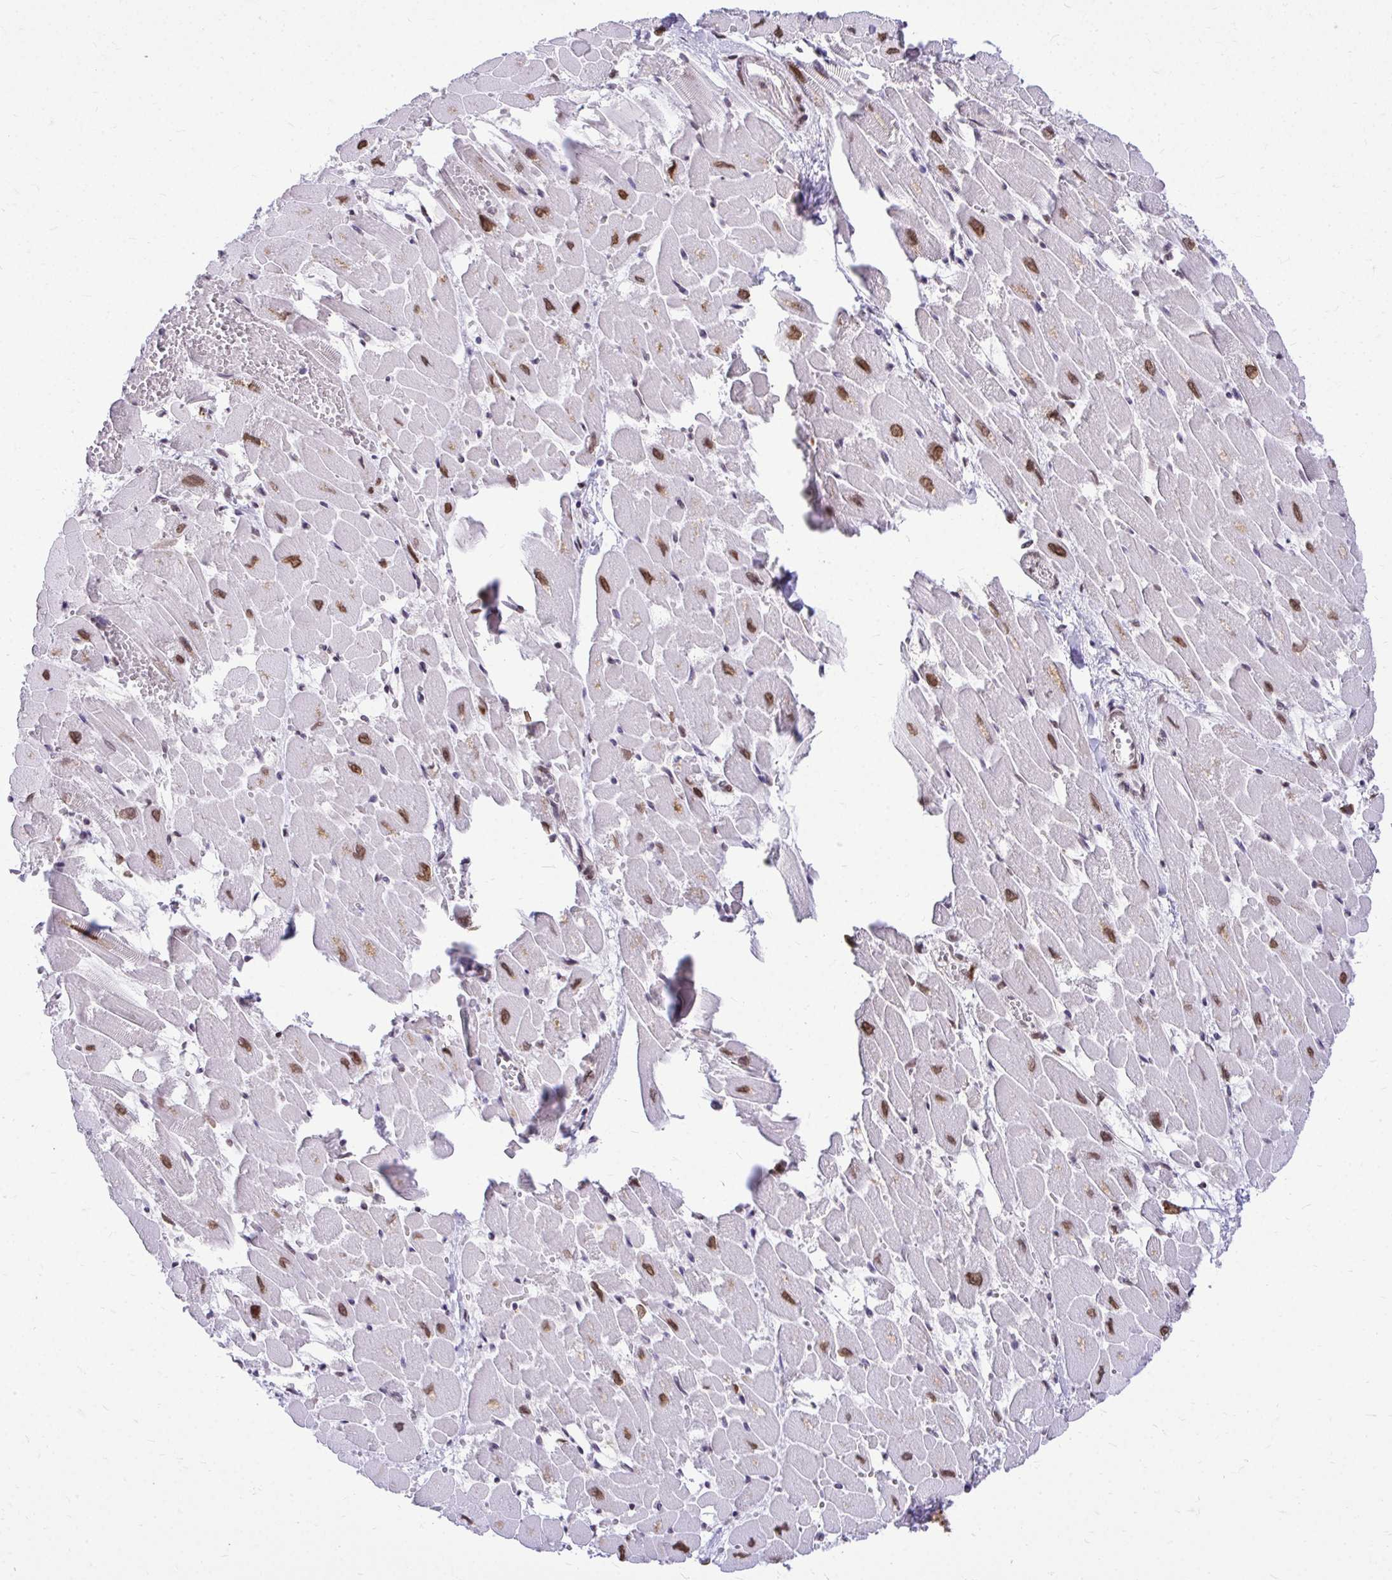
{"staining": {"intensity": "strong", "quantity": "25%-75%", "location": "cytoplasmic/membranous,nuclear"}, "tissue": "heart muscle", "cell_type": "Cardiomyocytes", "image_type": "normal", "snomed": [{"axis": "morphology", "description": "Normal tissue, NOS"}, {"axis": "topography", "description": "Heart"}], "caption": "The micrograph demonstrates staining of benign heart muscle, revealing strong cytoplasmic/membranous,nuclear protein positivity (brown color) within cardiomyocytes. (brown staining indicates protein expression, while blue staining denotes nuclei).", "gene": "BANF1", "patient": {"sex": "female", "age": 52}}